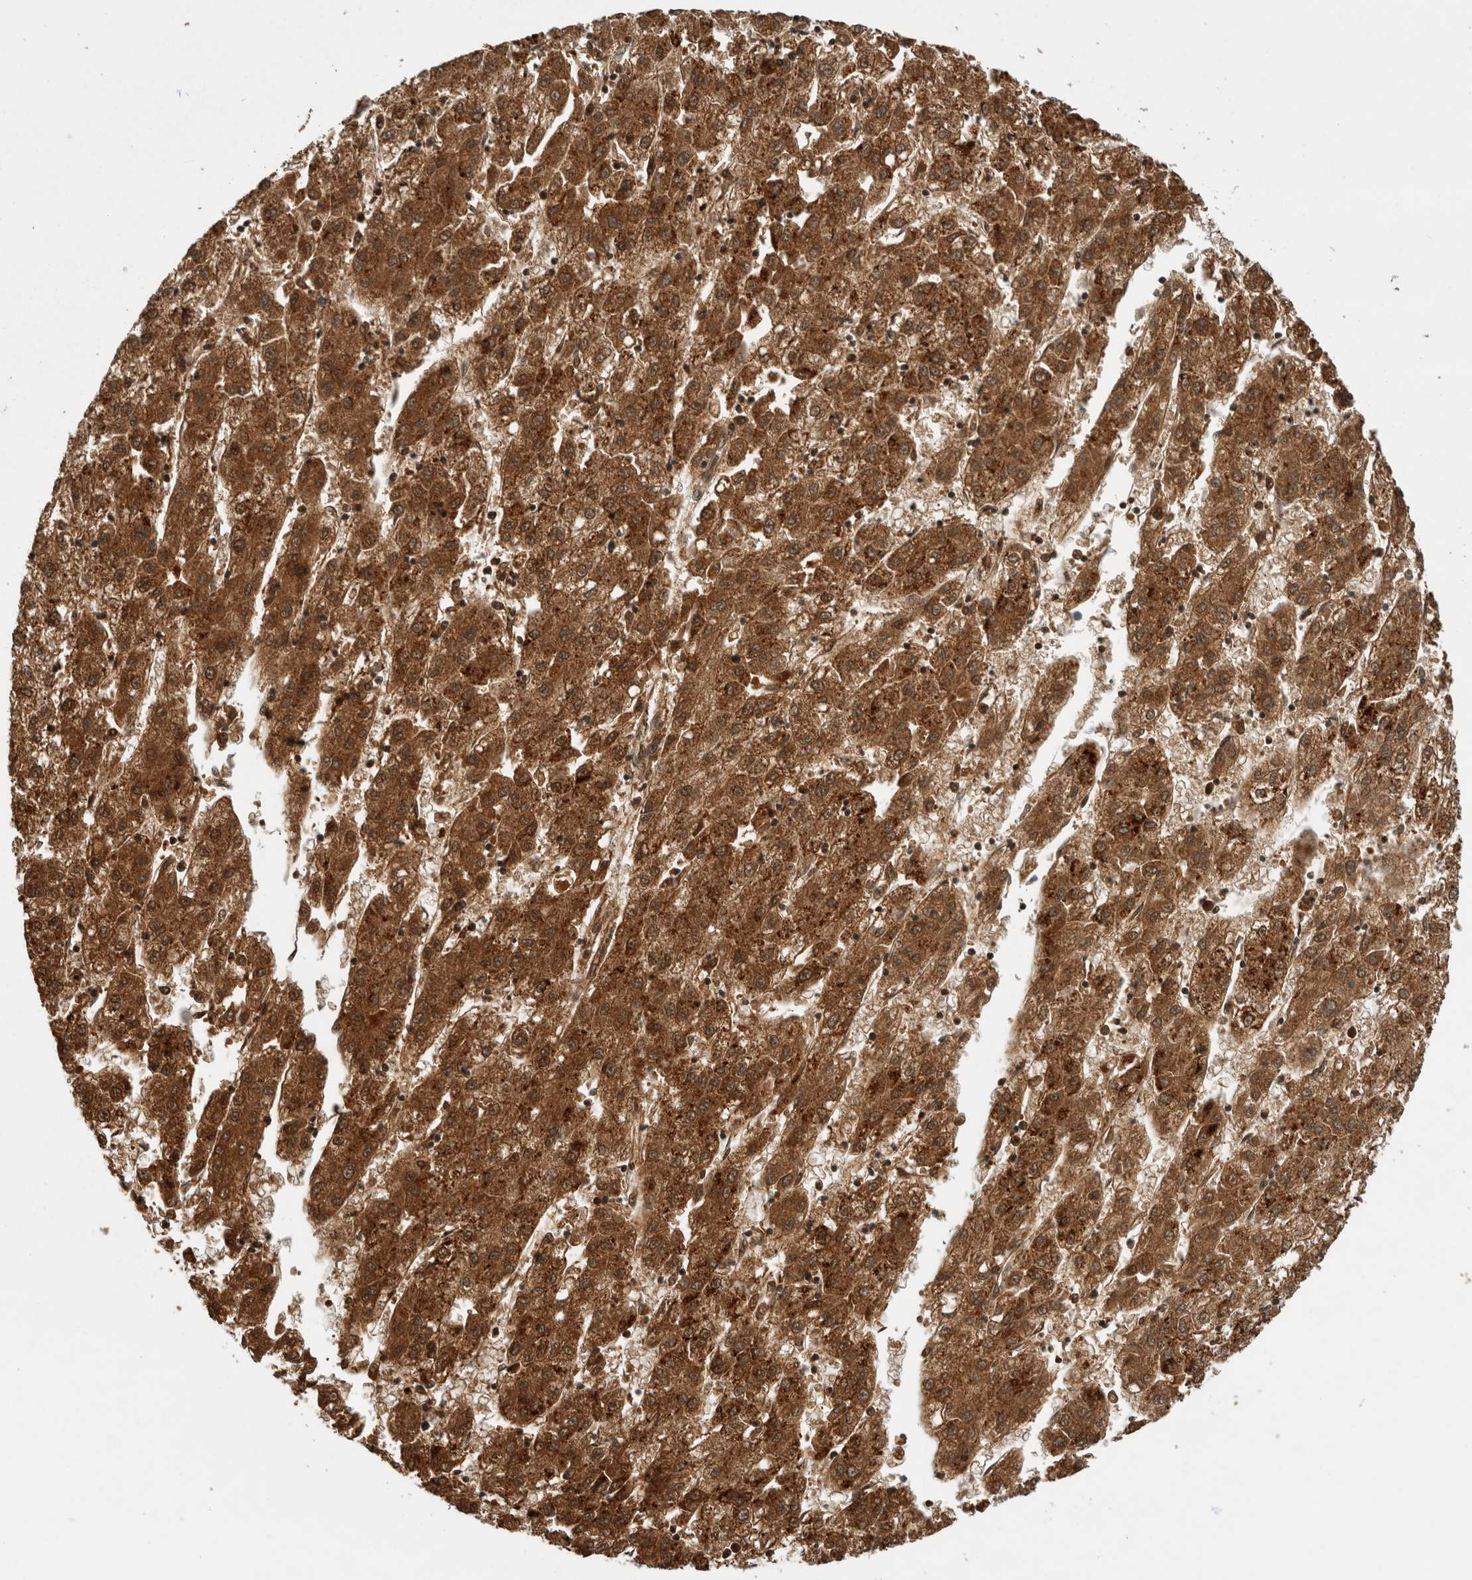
{"staining": {"intensity": "strong", "quantity": ">75%", "location": "cytoplasmic/membranous"}, "tissue": "liver cancer", "cell_type": "Tumor cells", "image_type": "cancer", "snomed": [{"axis": "morphology", "description": "Carcinoma, Hepatocellular, NOS"}, {"axis": "topography", "description": "Liver"}], "caption": "Immunohistochemical staining of human liver hepatocellular carcinoma demonstrates high levels of strong cytoplasmic/membranous positivity in approximately >75% of tumor cells.", "gene": "RHPN1", "patient": {"sex": "male", "age": 72}}